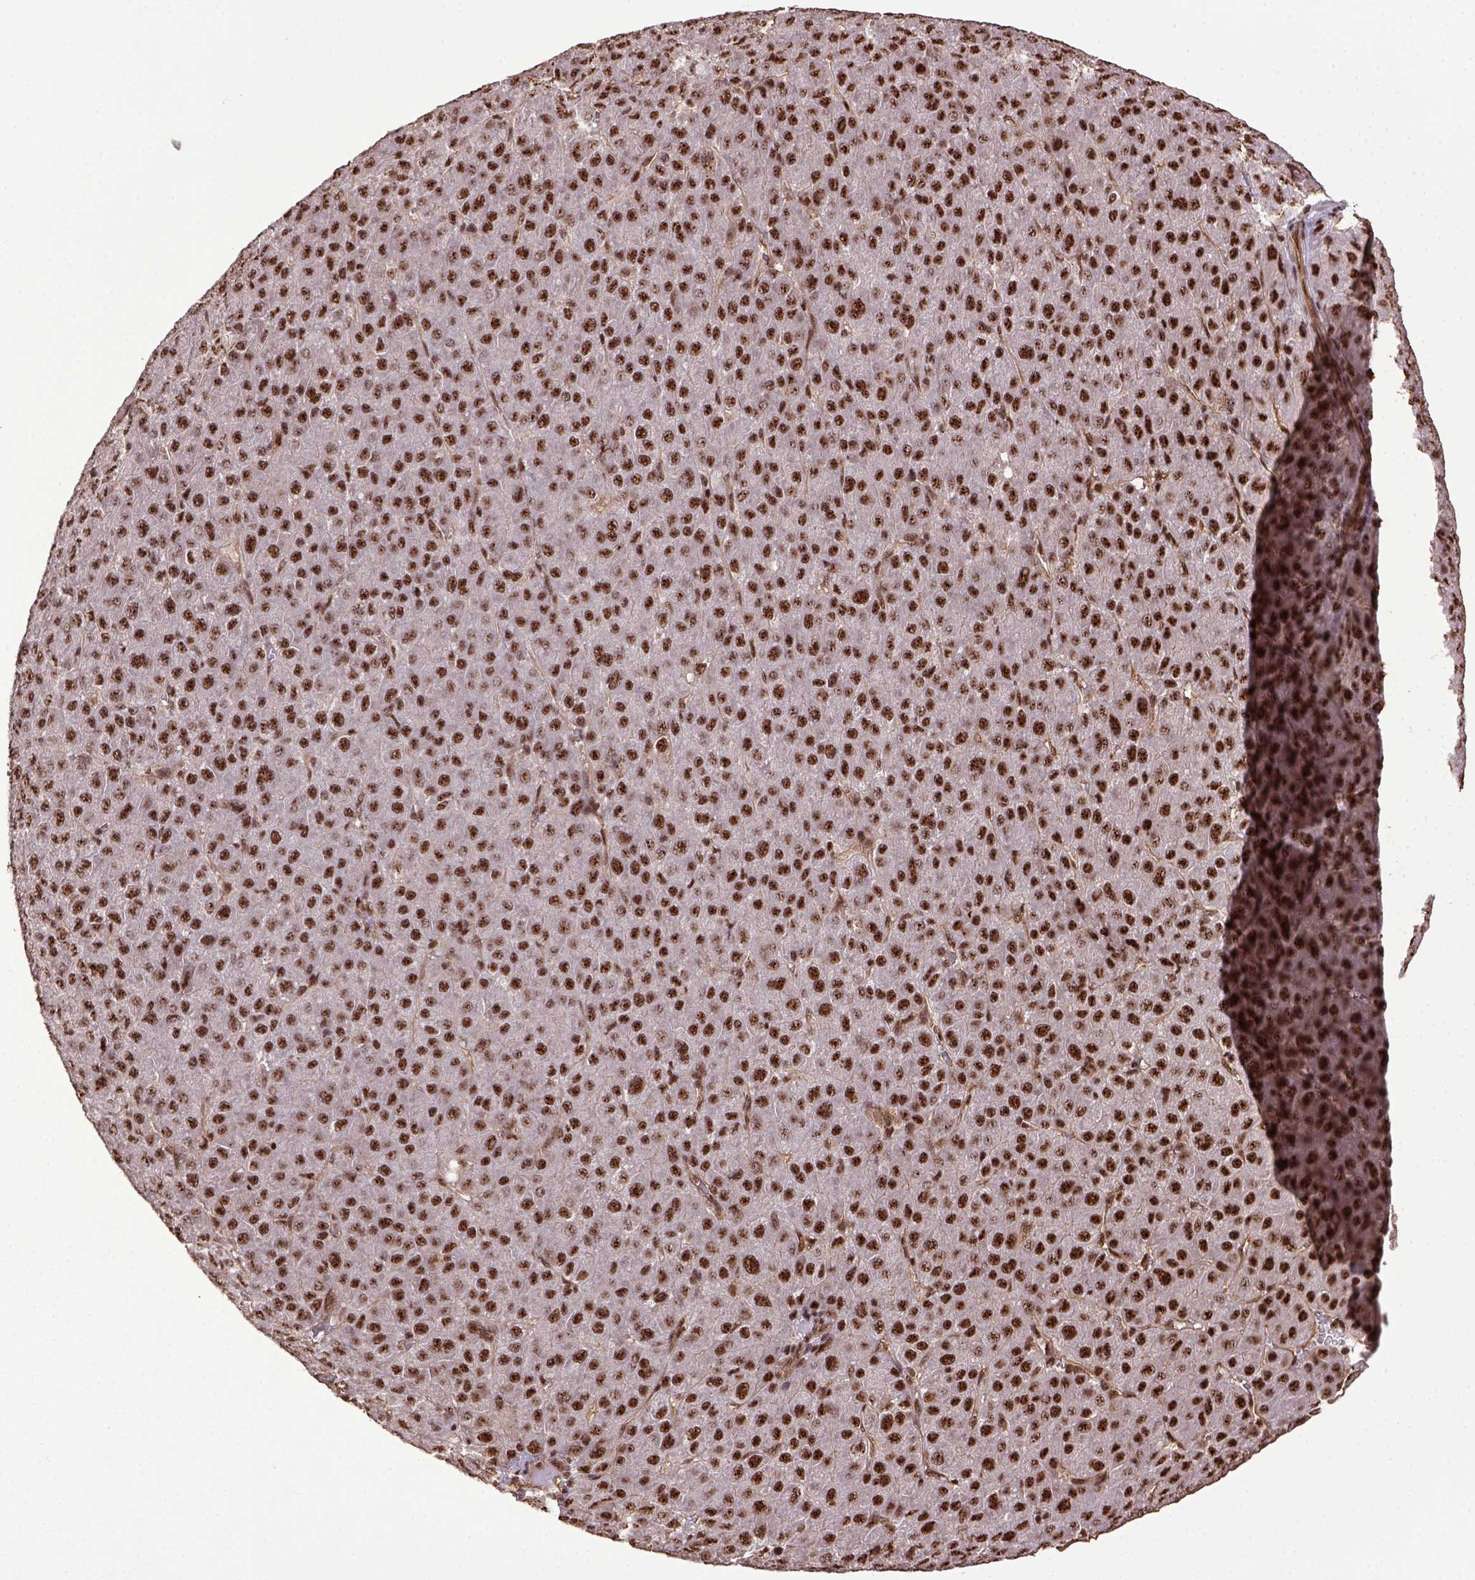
{"staining": {"intensity": "strong", "quantity": ">75%", "location": "nuclear"}, "tissue": "liver cancer", "cell_type": "Tumor cells", "image_type": "cancer", "snomed": [{"axis": "morphology", "description": "Carcinoma, Hepatocellular, NOS"}, {"axis": "topography", "description": "Liver"}], "caption": "Immunohistochemistry (IHC) histopathology image of liver hepatocellular carcinoma stained for a protein (brown), which displays high levels of strong nuclear staining in approximately >75% of tumor cells.", "gene": "PPIG", "patient": {"sex": "male", "age": 67}}